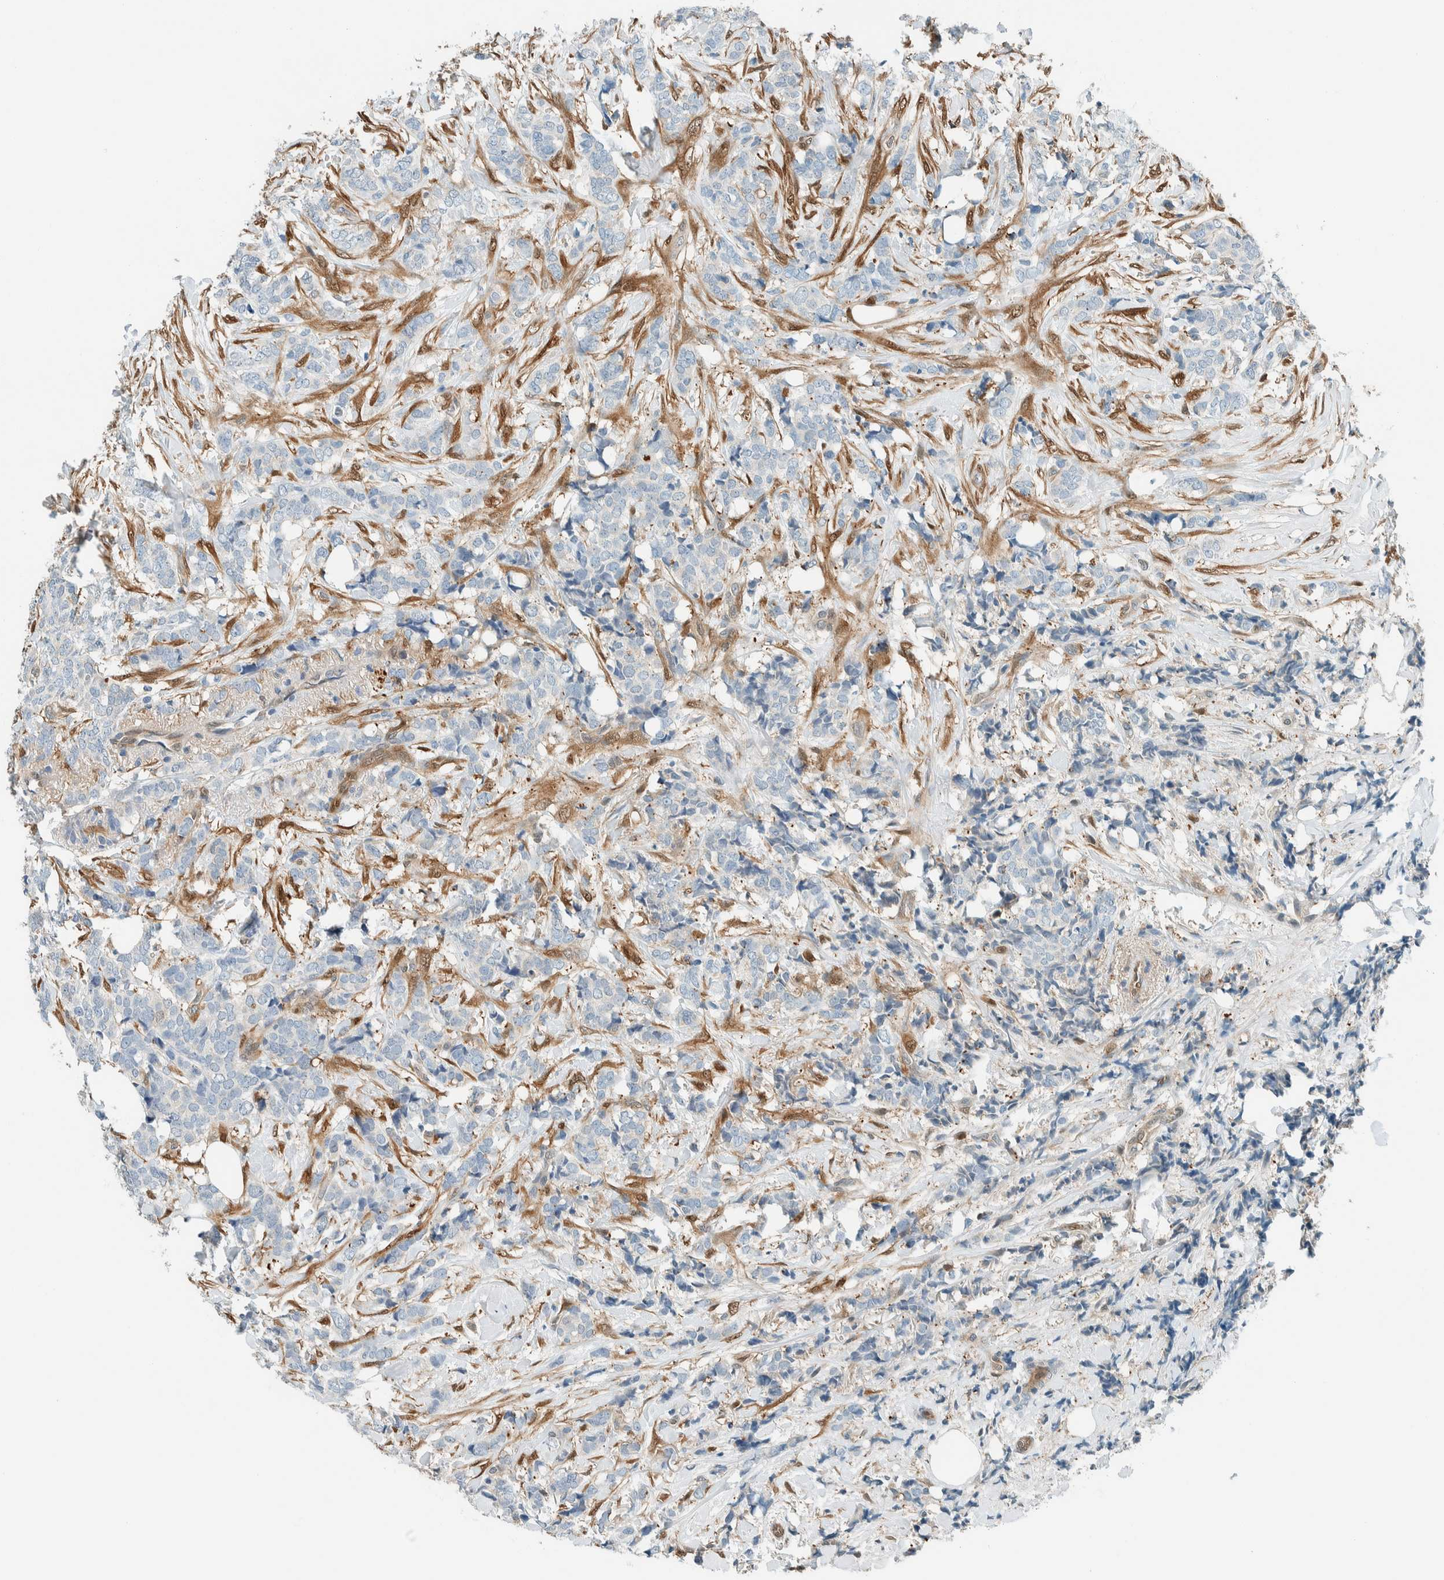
{"staining": {"intensity": "negative", "quantity": "none", "location": "none"}, "tissue": "breast cancer", "cell_type": "Tumor cells", "image_type": "cancer", "snomed": [{"axis": "morphology", "description": "Lobular carcinoma"}, {"axis": "topography", "description": "Skin"}, {"axis": "topography", "description": "Breast"}], "caption": "Lobular carcinoma (breast) stained for a protein using immunohistochemistry (IHC) demonstrates no expression tumor cells.", "gene": "NXN", "patient": {"sex": "female", "age": 46}}